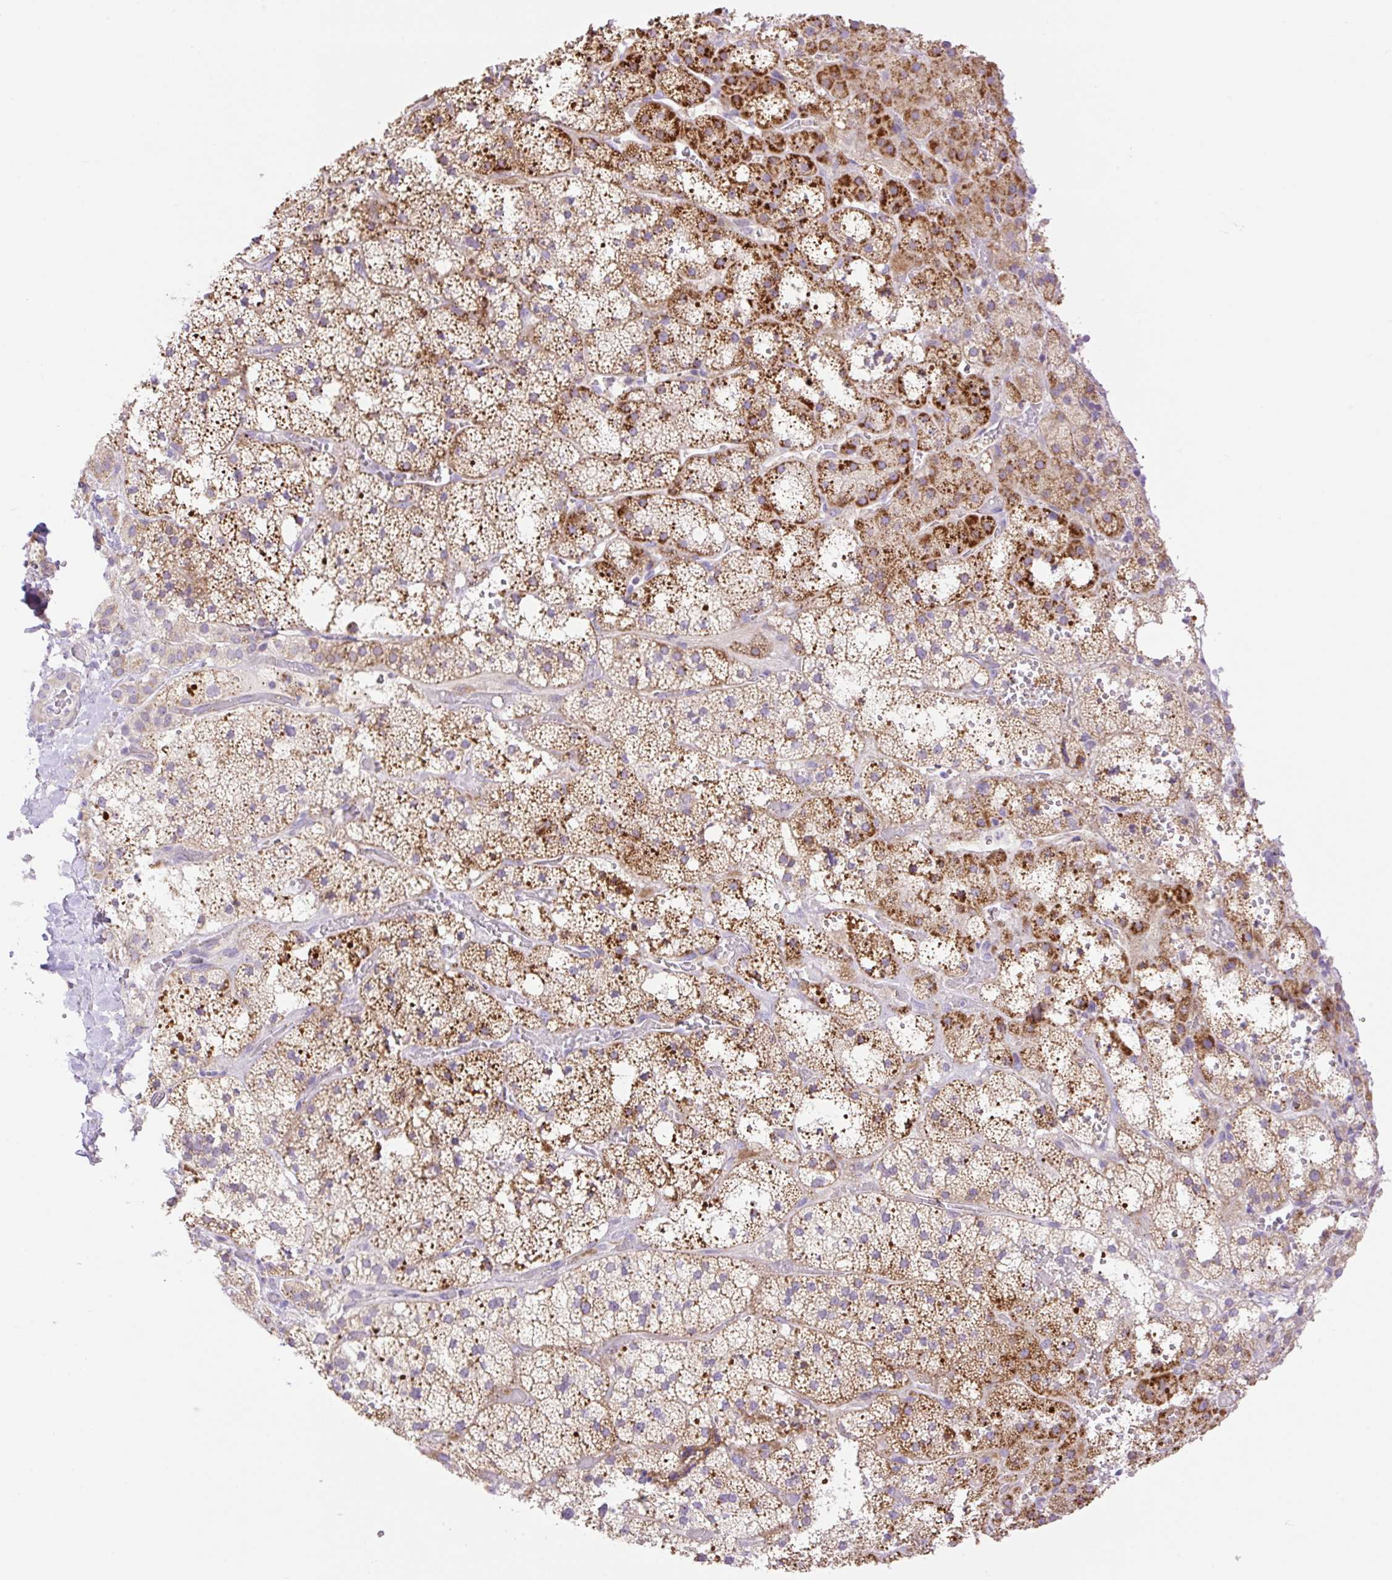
{"staining": {"intensity": "strong", "quantity": "25%-75%", "location": "cytoplasmic/membranous"}, "tissue": "adrenal gland", "cell_type": "Glandular cells", "image_type": "normal", "snomed": [{"axis": "morphology", "description": "Normal tissue, NOS"}, {"axis": "topography", "description": "Adrenal gland"}], "caption": "Human adrenal gland stained for a protein (brown) shows strong cytoplasmic/membranous positive positivity in about 25%-75% of glandular cells.", "gene": "VPS25", "patient": {"sex": "male", "age": 53}}